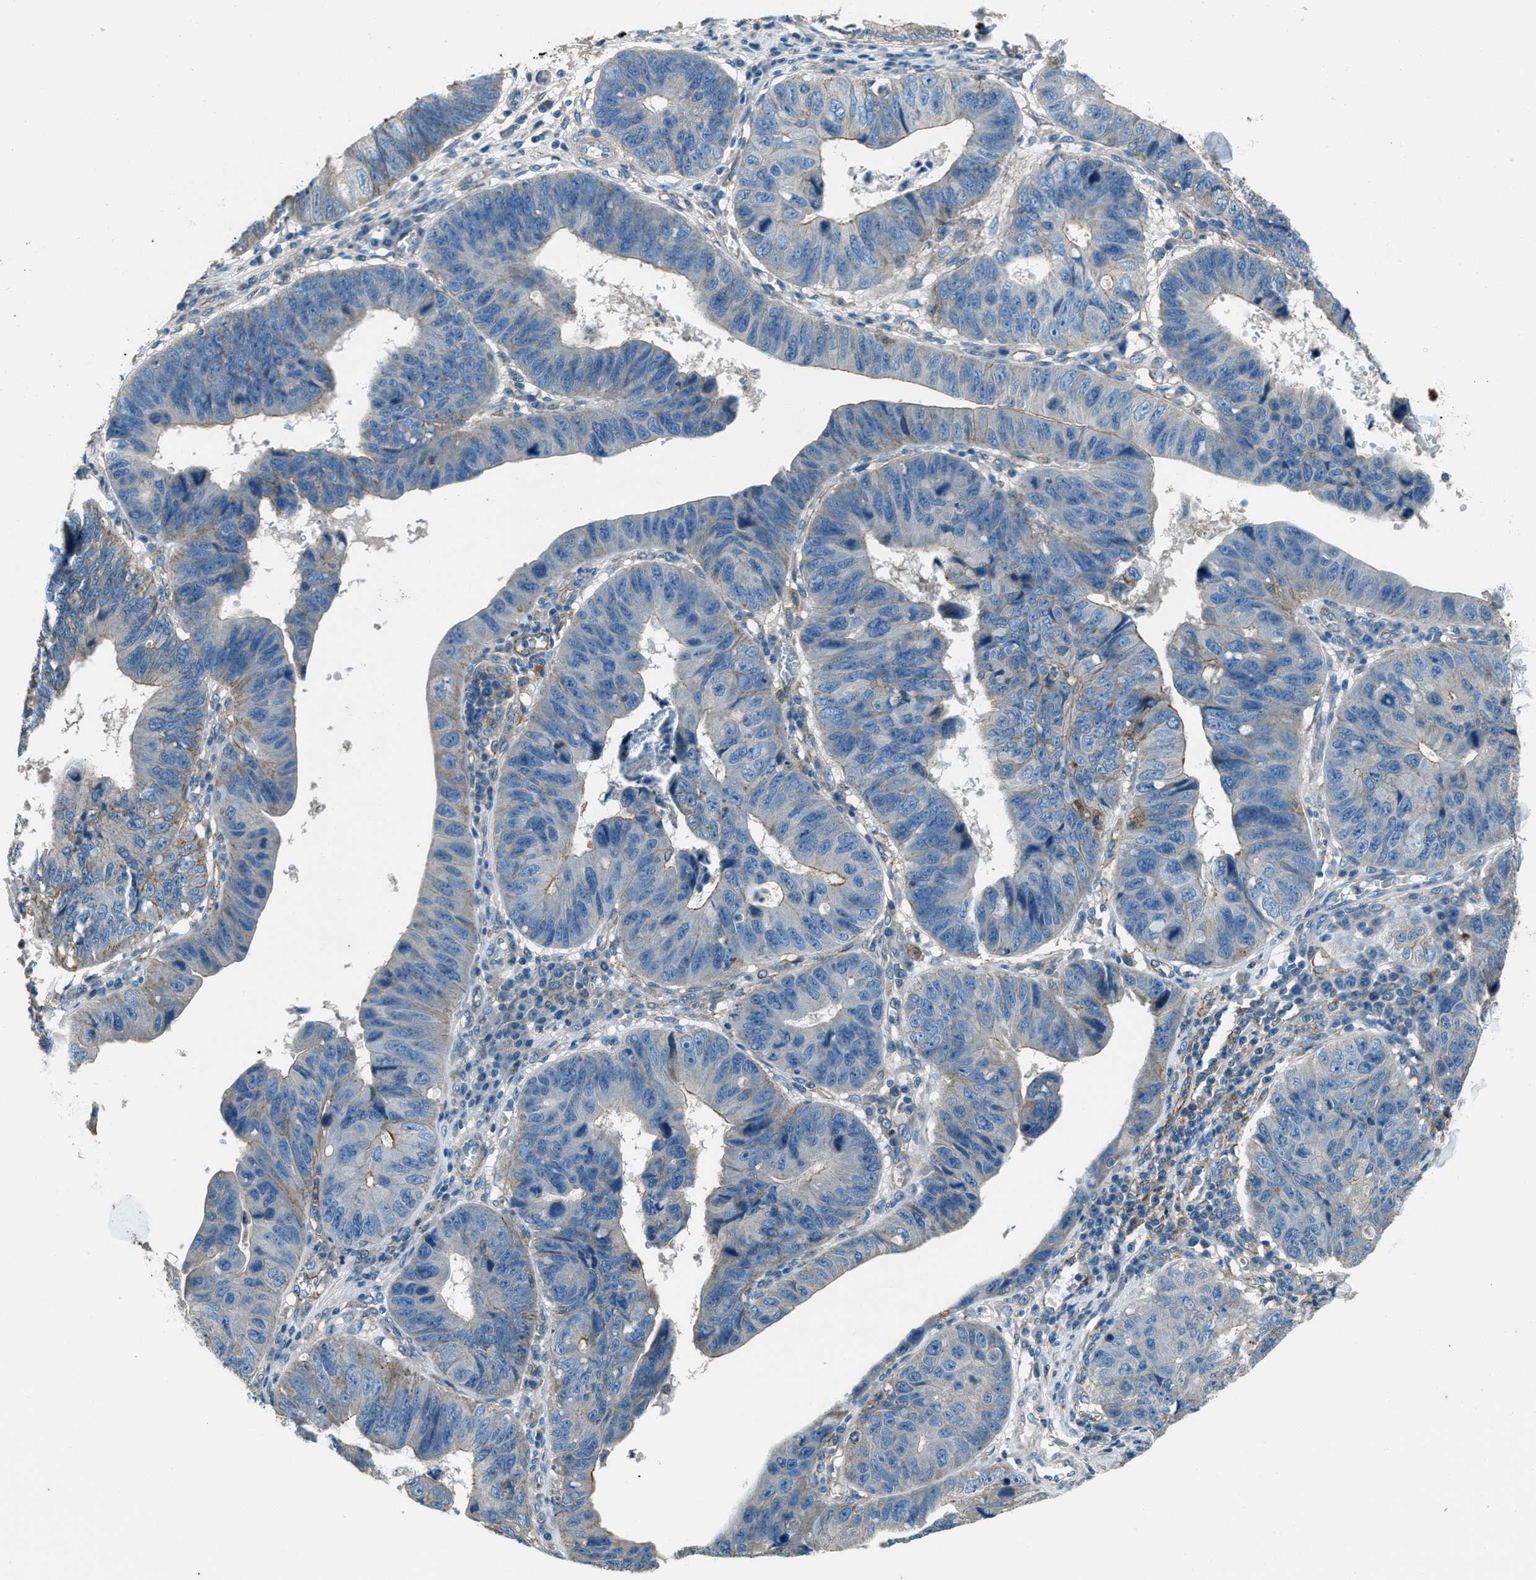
{"staining": {"intensity": "weak", "quantity": "<25%", "location": "cytoplasmic/membranous"}, "tissue": "stomach cancer", "cell_type": "Tumor cells", "image_type": "cancer", "snomed": [{"axis": "morphology", "description": "Adenocarcinoma, NOS"}, {"axis": "topography", "description": "Stomach"}], "caption": "The image demonstrates no significant staining in tumor cells of stomach cancer.", "gene": "SVIL", "patient": {"sex": "male", "age": 59}}